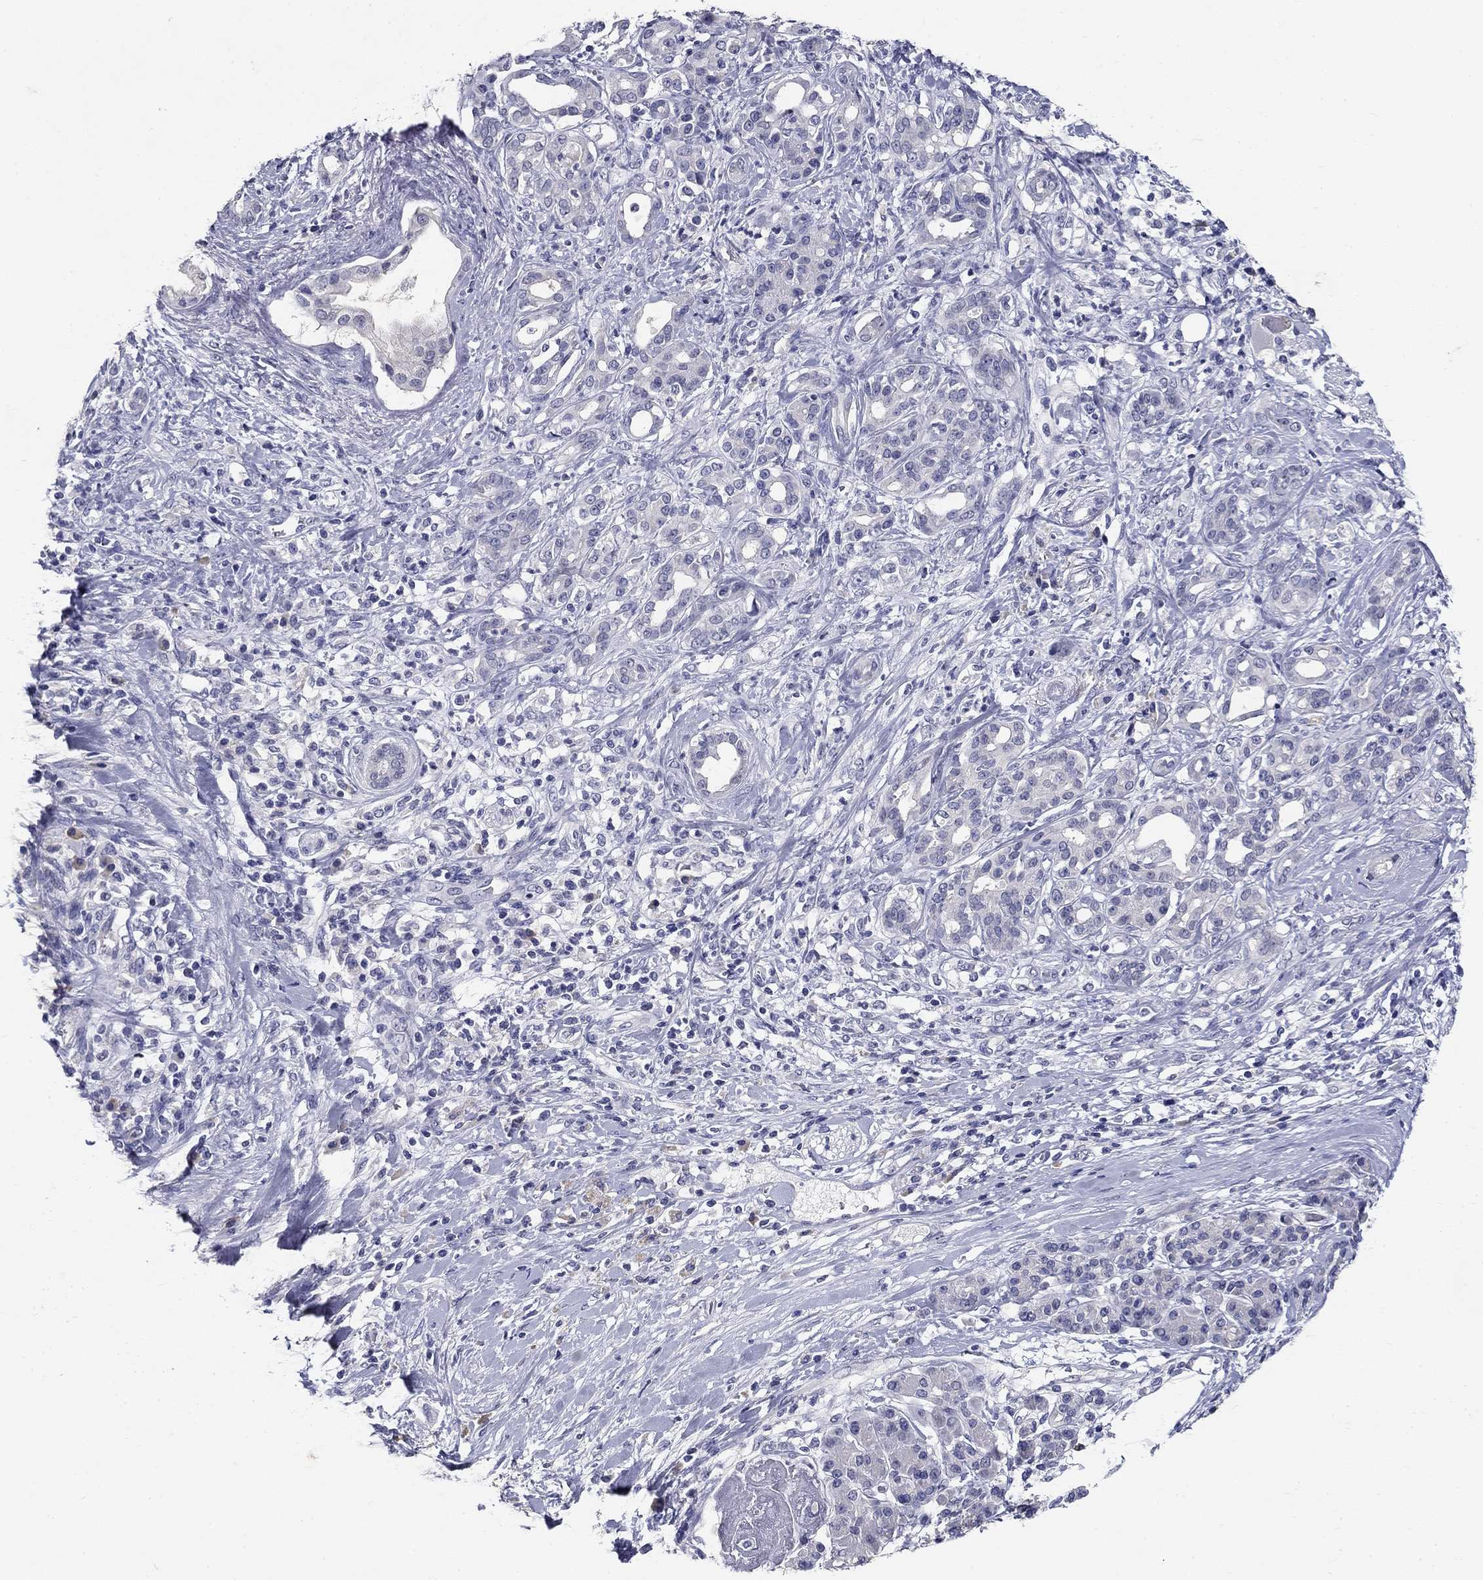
{"staining": {"intensity": "negative", "quantity": "none", "location": "none"}, "tissue": "pancreatic cancer", "cell_type": "Tumor cells", "image_type": "cancer", "snomed": [{"axis": "morphology", "description": "Adenocarcinoma, NOS"}, {"axis": "topography", "description": "Pancreas"}], "caption": "Pancreatic cancer (adenocarcinoma) stained for a protein using IHC shows no positivity tumor cells.", "gene": "POMC", "patient": {"sex": "female", "age": 56}}